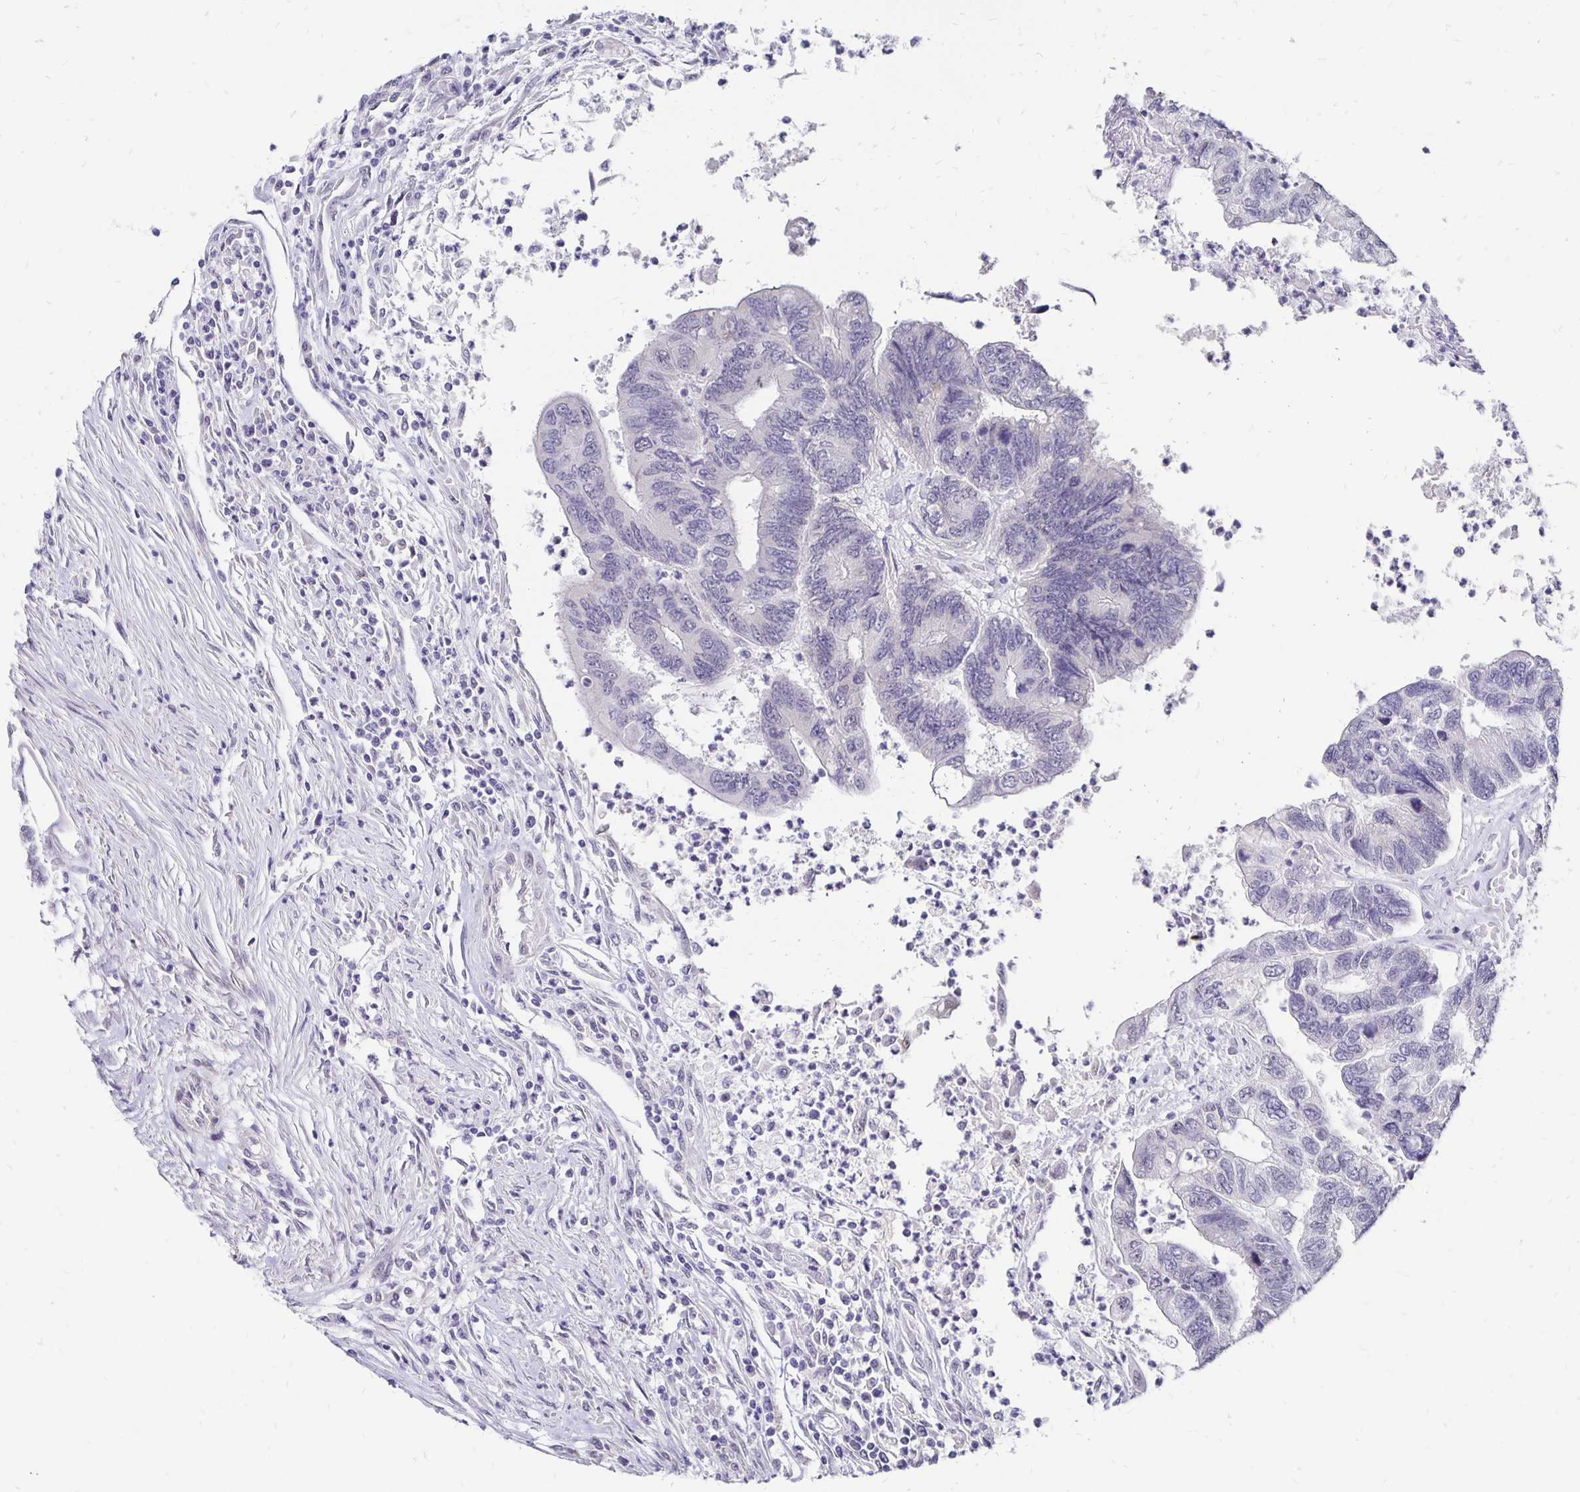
{"staining": {"intensity": "negative", "quantity": "none", "location": "none"}, "tissue": "colorectal cancer", "cell_type": "Tumor cells", "image_type": "cancer", "snomed": [{"axis": "morphology", "description": "Adenocarcinoma, NOS"}, {"axis": "topography", "description": "Colon"}], "caption": "The histopathology image exhibits no staining of tumor cells in colorectal adenocarcinoma.", "gene": "ATOSB", "patient": {"sex": "female", "age": 67}}